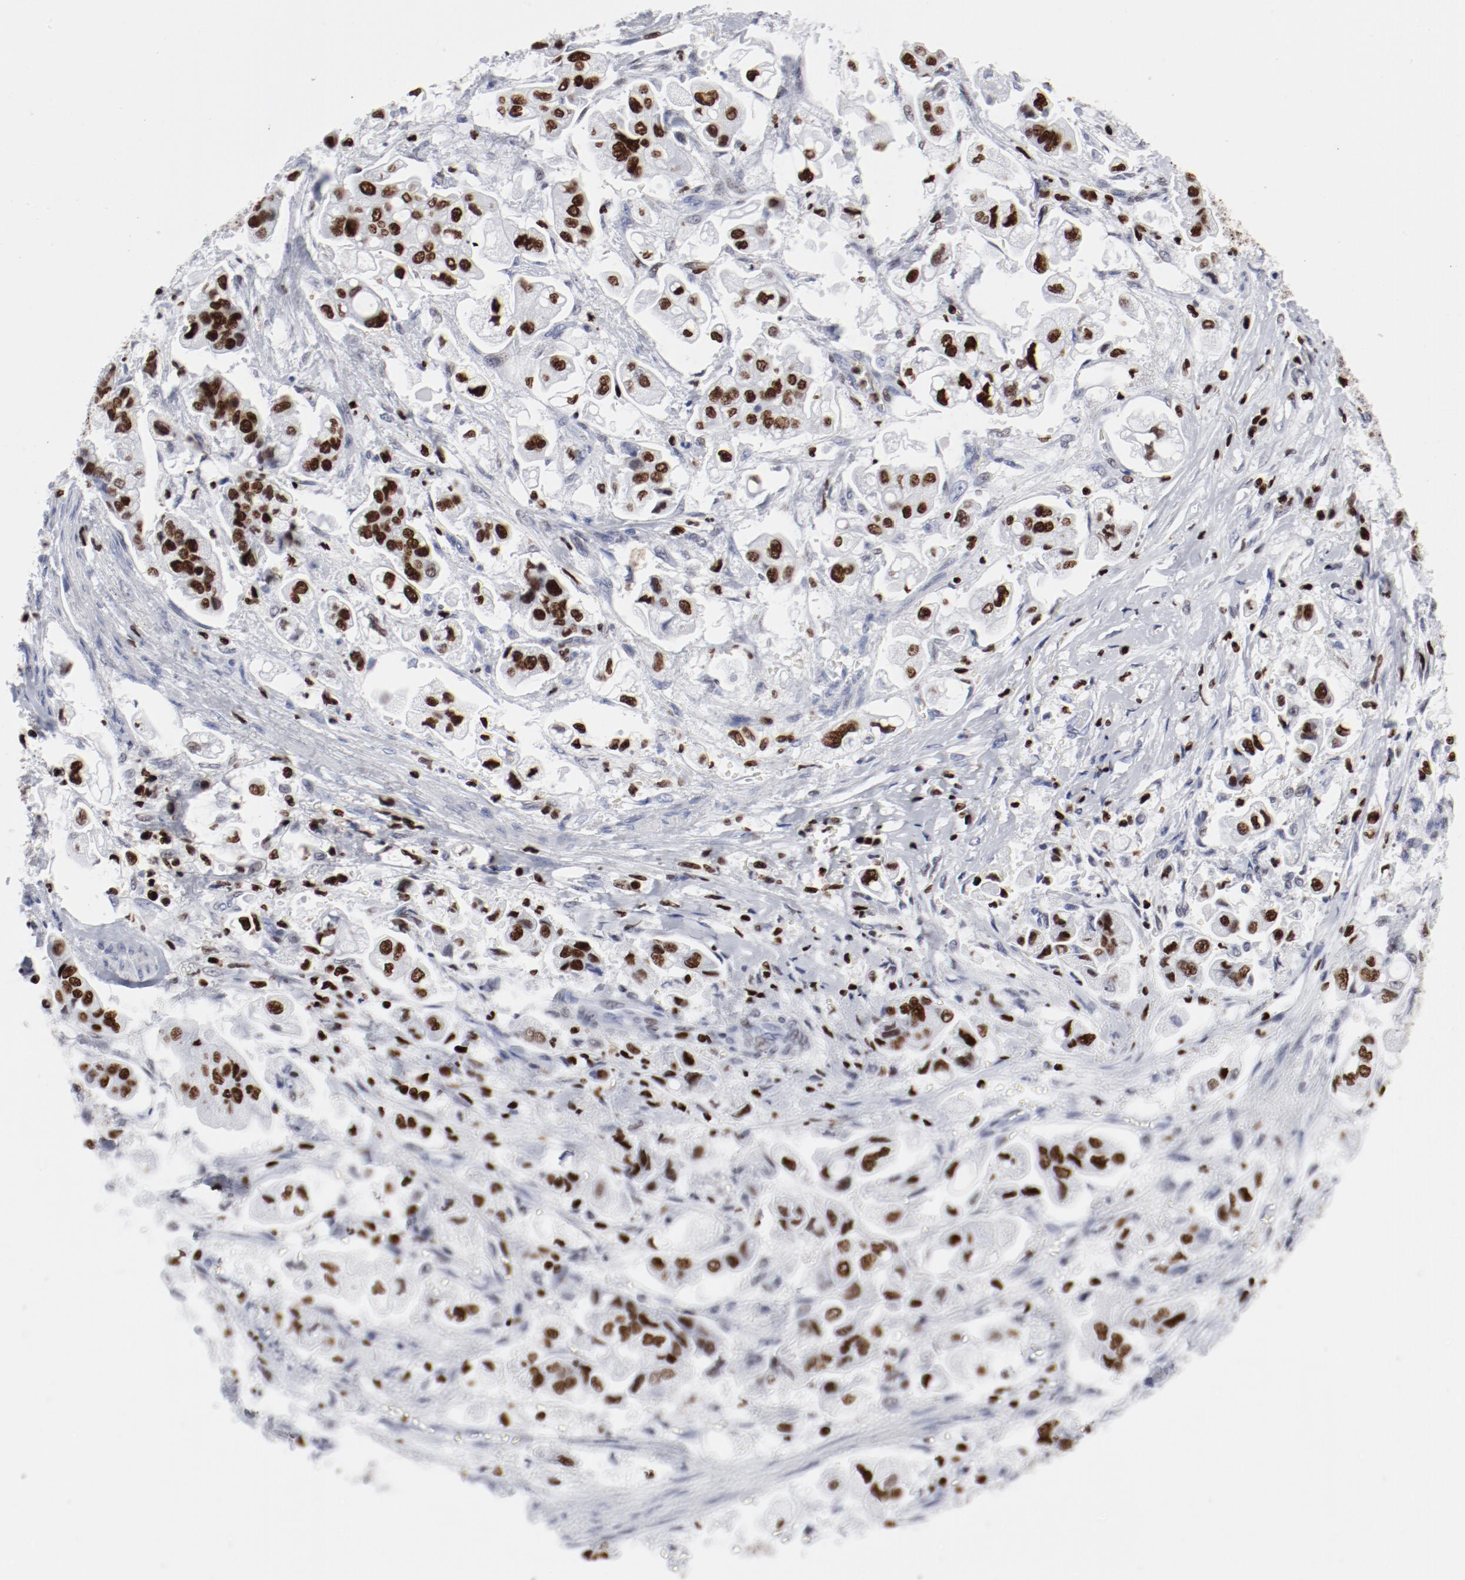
{"staining": {"intensity": "strong", "quantity": ">75%", "location": "nuclear"}, "tissue": "stomach cancer", "cell_type": "Tumor cells", "image_type": "cancer", "snomed": [{"axis": "morphology", "description": "Adenocarcinoma, NOS"}, {"axis": "topography", "description": "Stomach"}], "caption": "Strong nuclear staining for a protein is appreciated in approximately >75% of tumor cells of stomach cancer (adenocarcinoma) using immunohistochemistry (IHC).", "gene": "SMARCC2", "patient": {"sex": "male", "age": 62}}